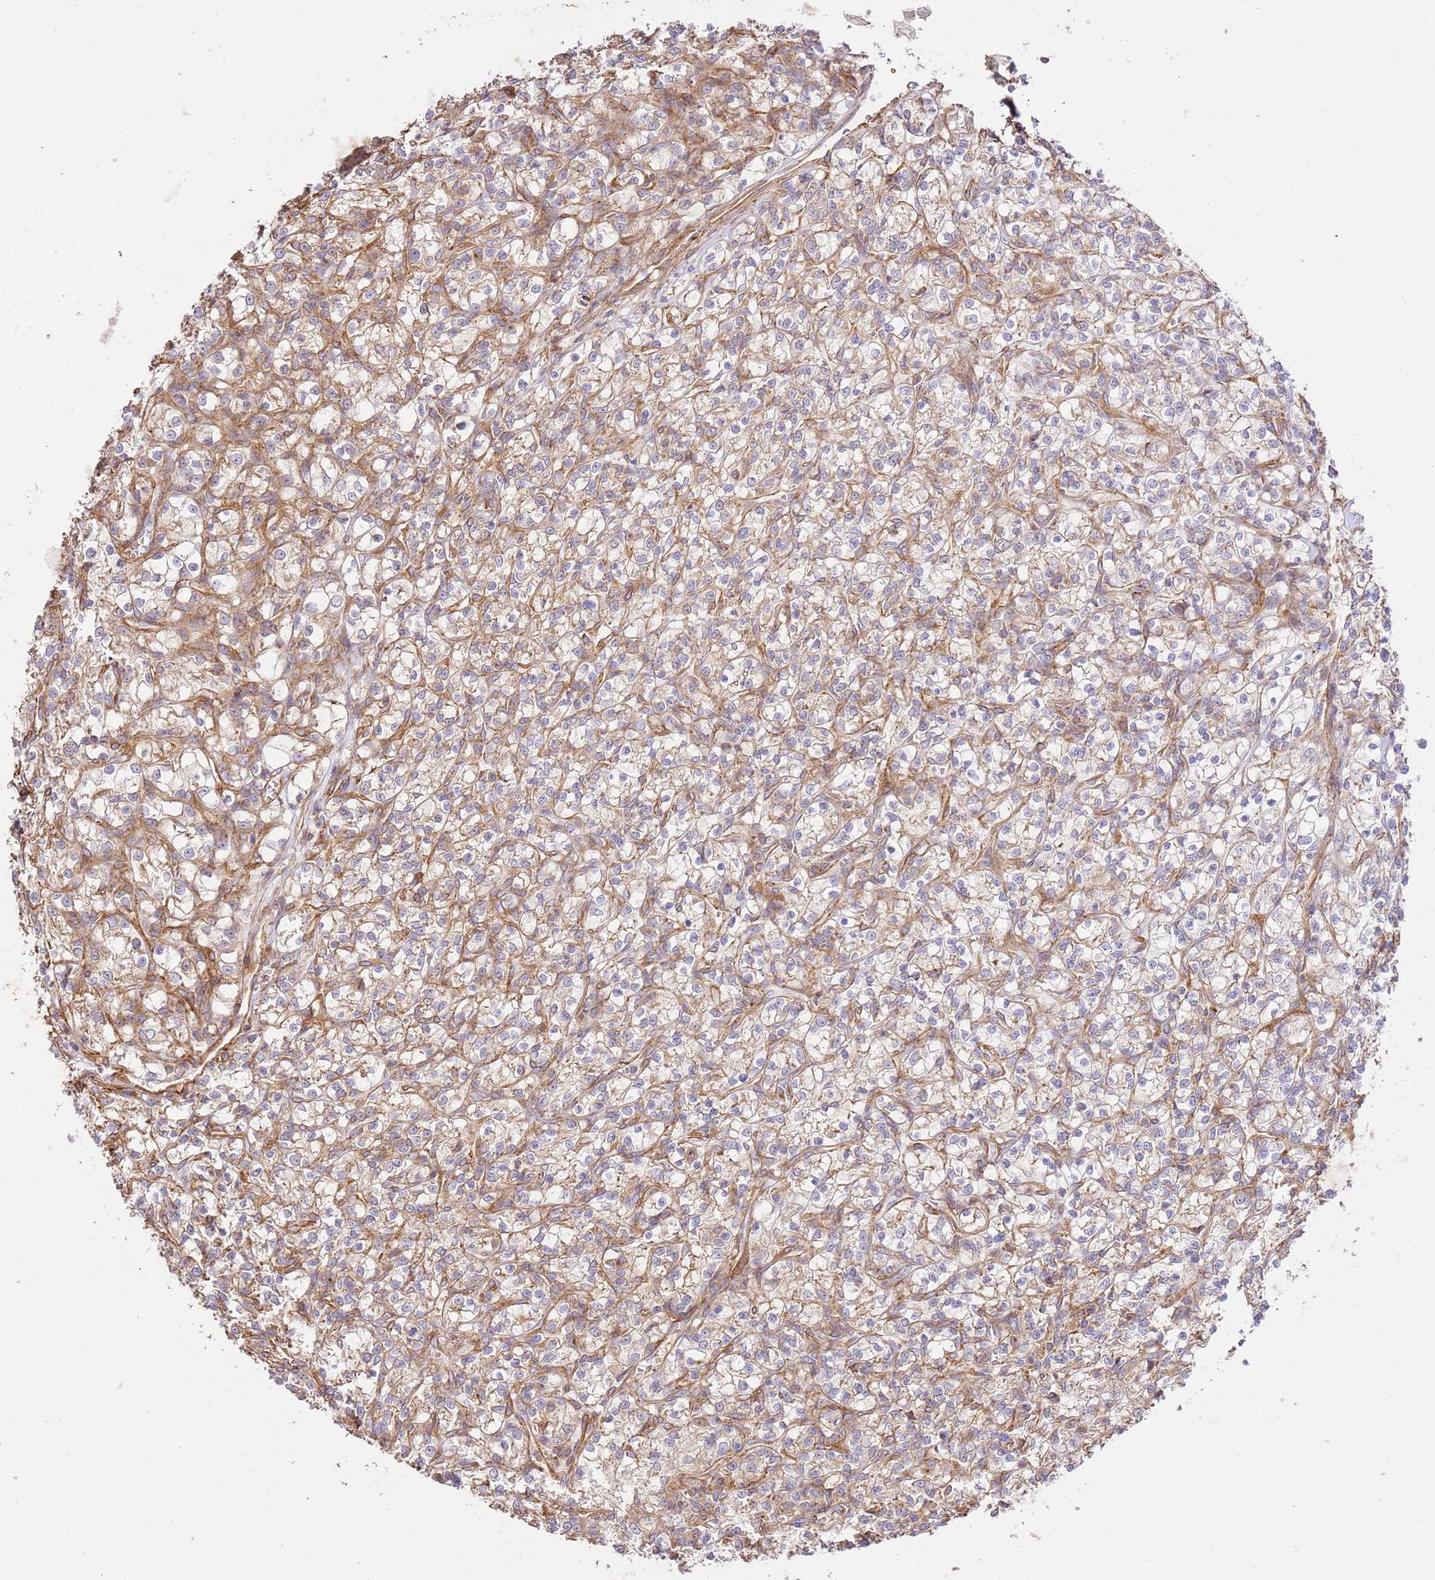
{"staining": {"intensity": "weak", "quantity": "25%-75%", "location": "cytoplasmic/membranous"}, "tissue": "renal cancer", "cell_type": "Tumor cells", "image_type": "cancer", "snomed": [{"axis": "morphology", "description": "Adenocarcinoma, NOS"}, {"axis": "topography", "description": "Kidney"}], "caption": "Renal adenocarcinoma stained with a brown dye exhibits weak cytoplasmic/membranous positive positivity in approximately 25%-75% of tumor cells.", "gene": "ZBTB39", "patient": {"sex": "female", "age": 59}}